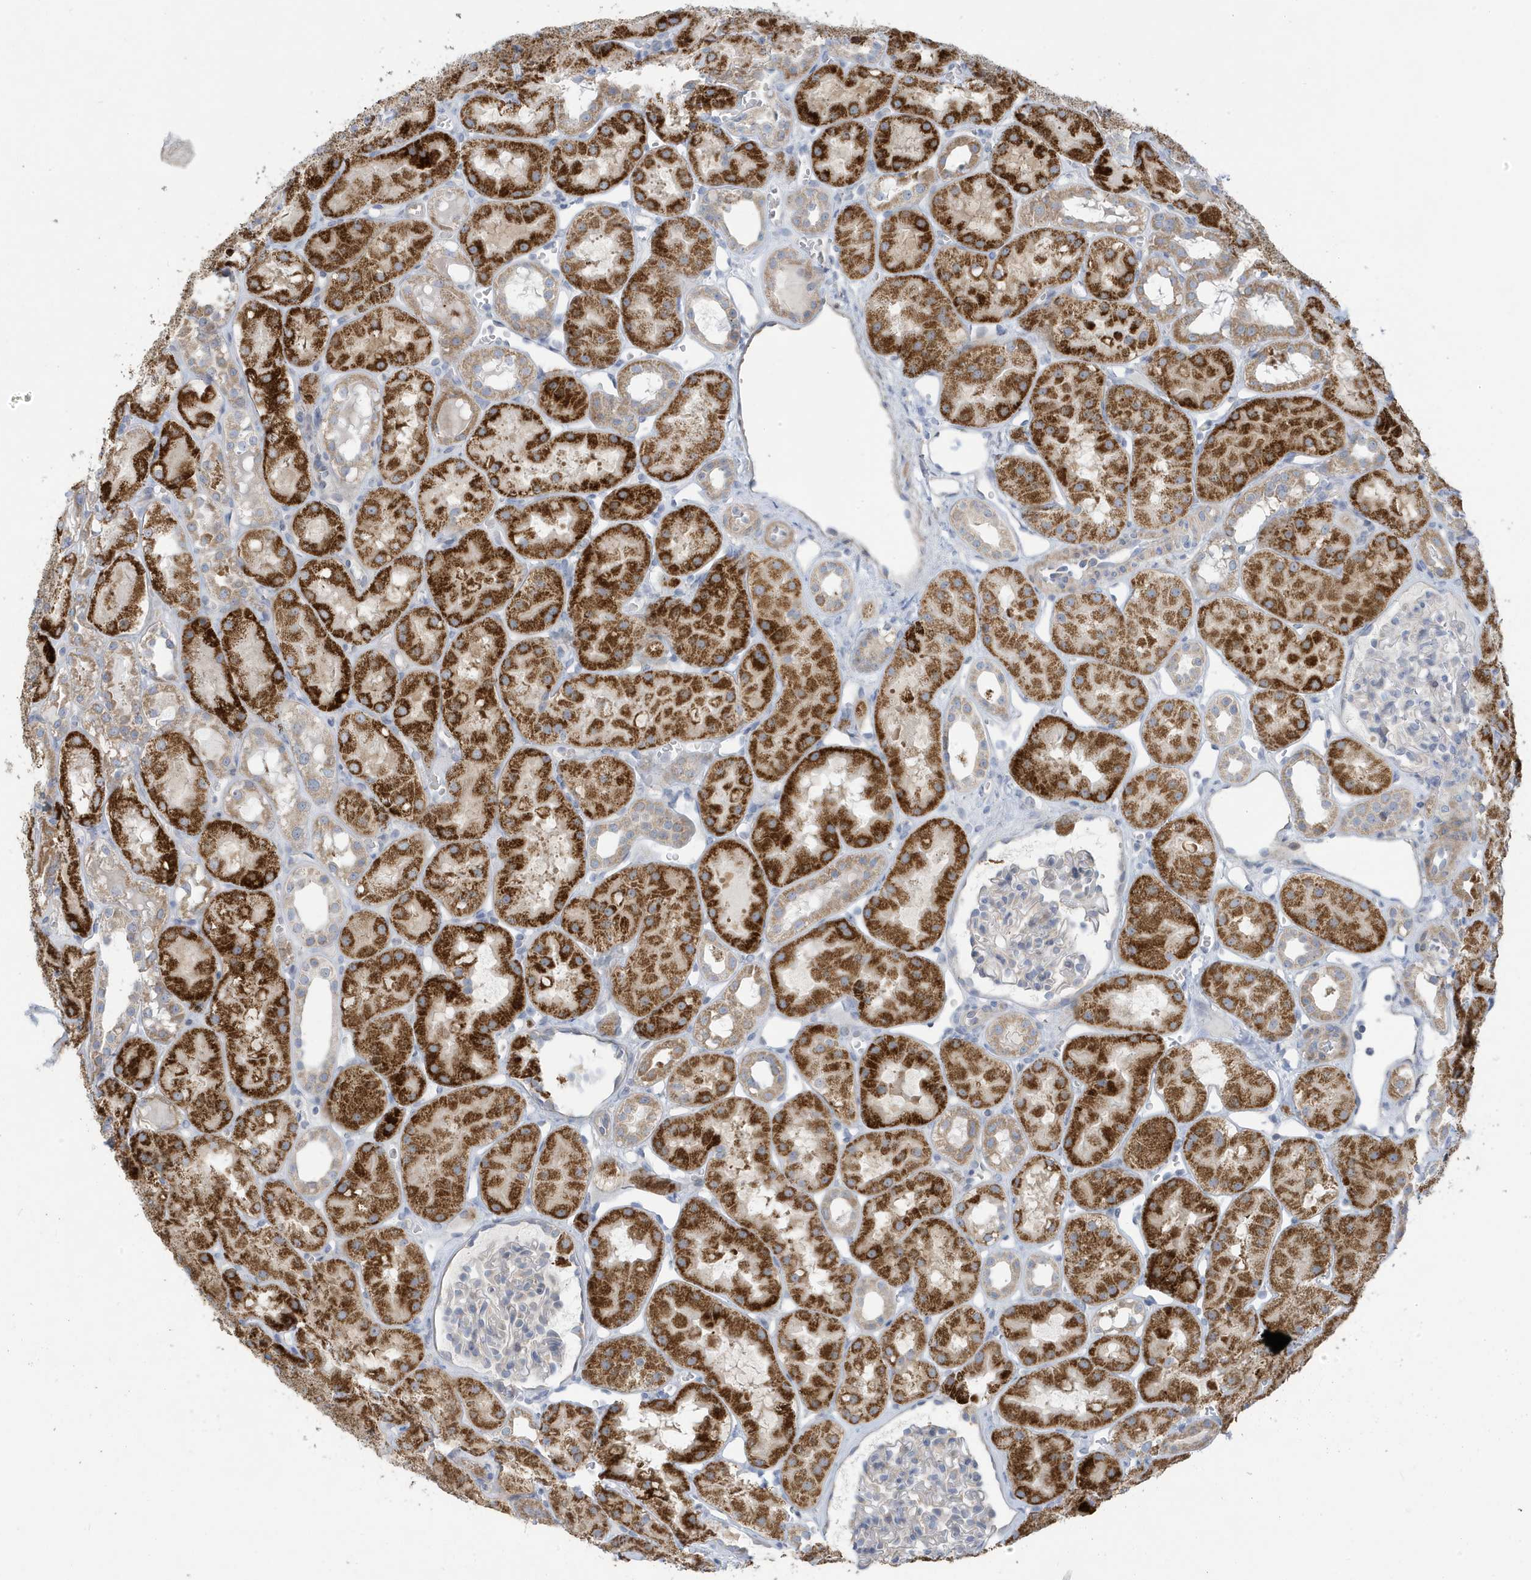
{"staining": {"intensity": "negative", "quantity": "none", "location": "none"}, "tissue": "kidney", "cell_type": "Cells in glomeruli", "image_type": "normal", "snomed": [{"axis": "morphology", "description": "Normal tissue, NOS"}, {"axis": "topography", "description": "Kidney"}], "caption": "Image shows no protein expression in cells in glomeruli of benign kidney.", "gene": "ATP13A5", "patient": {"sex": "male", "age": 16}}